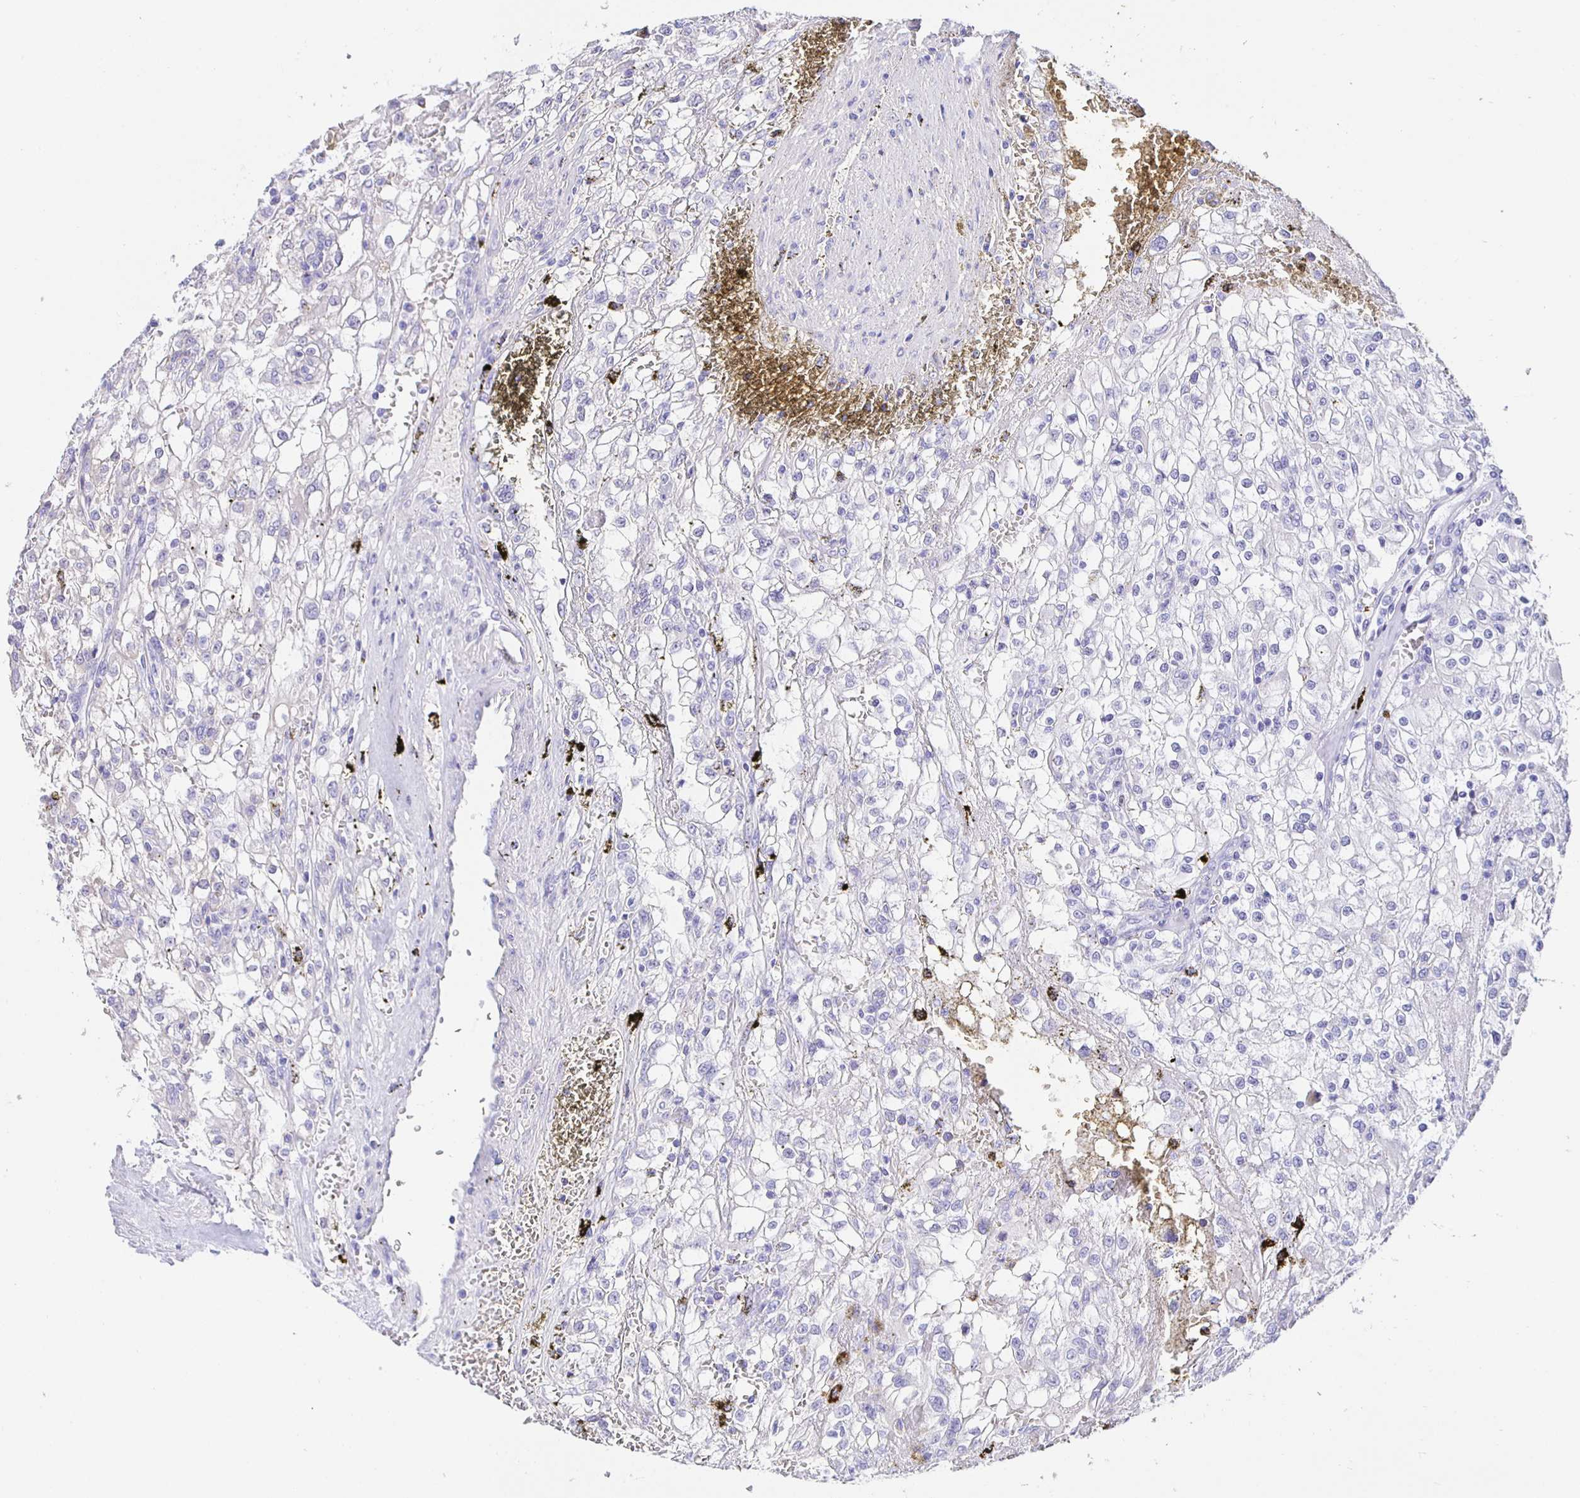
{"staining": {"intensity": "negative", "quantity": "none", "location": "none"}, "tissue": "renal cancer", "cell_type": "Tumor cells", "image_type": "cancer", "snomed": [{"axis": "morphology", "description": "Adenocarcinoma, NOS"}, {"axis": "topography", "description": "Kidney"}], "caption": "The photomicrograph demonstrates no significant positivity in tumor cells of renal cancer.", "gene": "HSPA4L", "patient": {"sex": "female", "age": 74}}